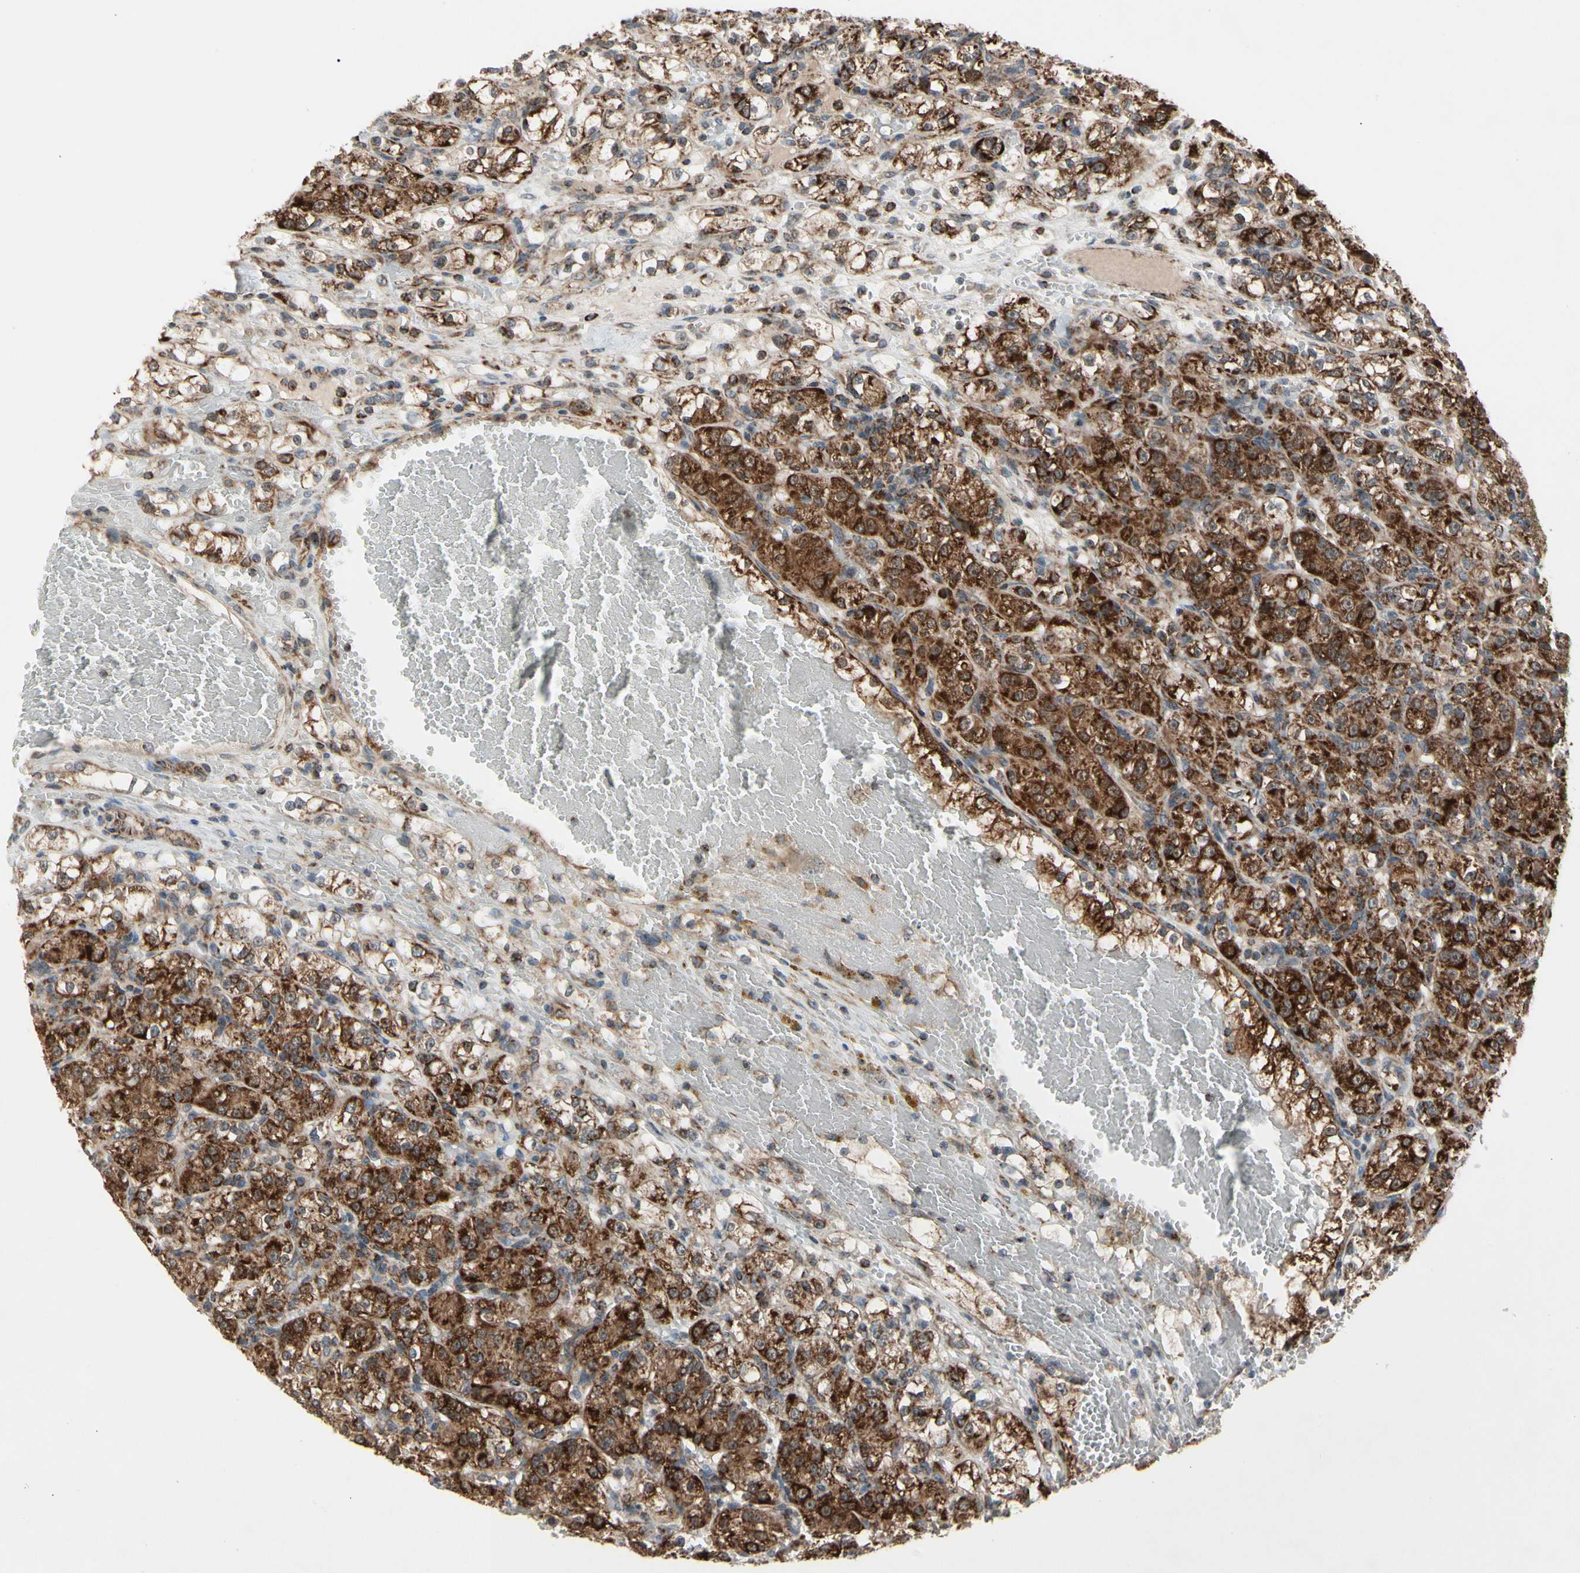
{"staining": {"intensity": "strong", "quantity": ">75%", "location": "cytoplasmic/membranous"}, "tissue": "renal cancer", "cell_type": "Tumor cells", "image_type": "cancer", "snomed": [{"axis": "morphology", "description": "Normal tissue, NOS"}, {"axis": "morphology", "description": "Adenocarcinoma, NOS"}, {"axis": "topography", "description": "Kidney"}], "caption": "Protein staining reveals strong cytoplasmic/membranous expression in approximately >75% of tumor cells in renal cancer (adenocarcinoma).", "gene": "CPT1A", "patient": {"sex": "male", "age": 61}}